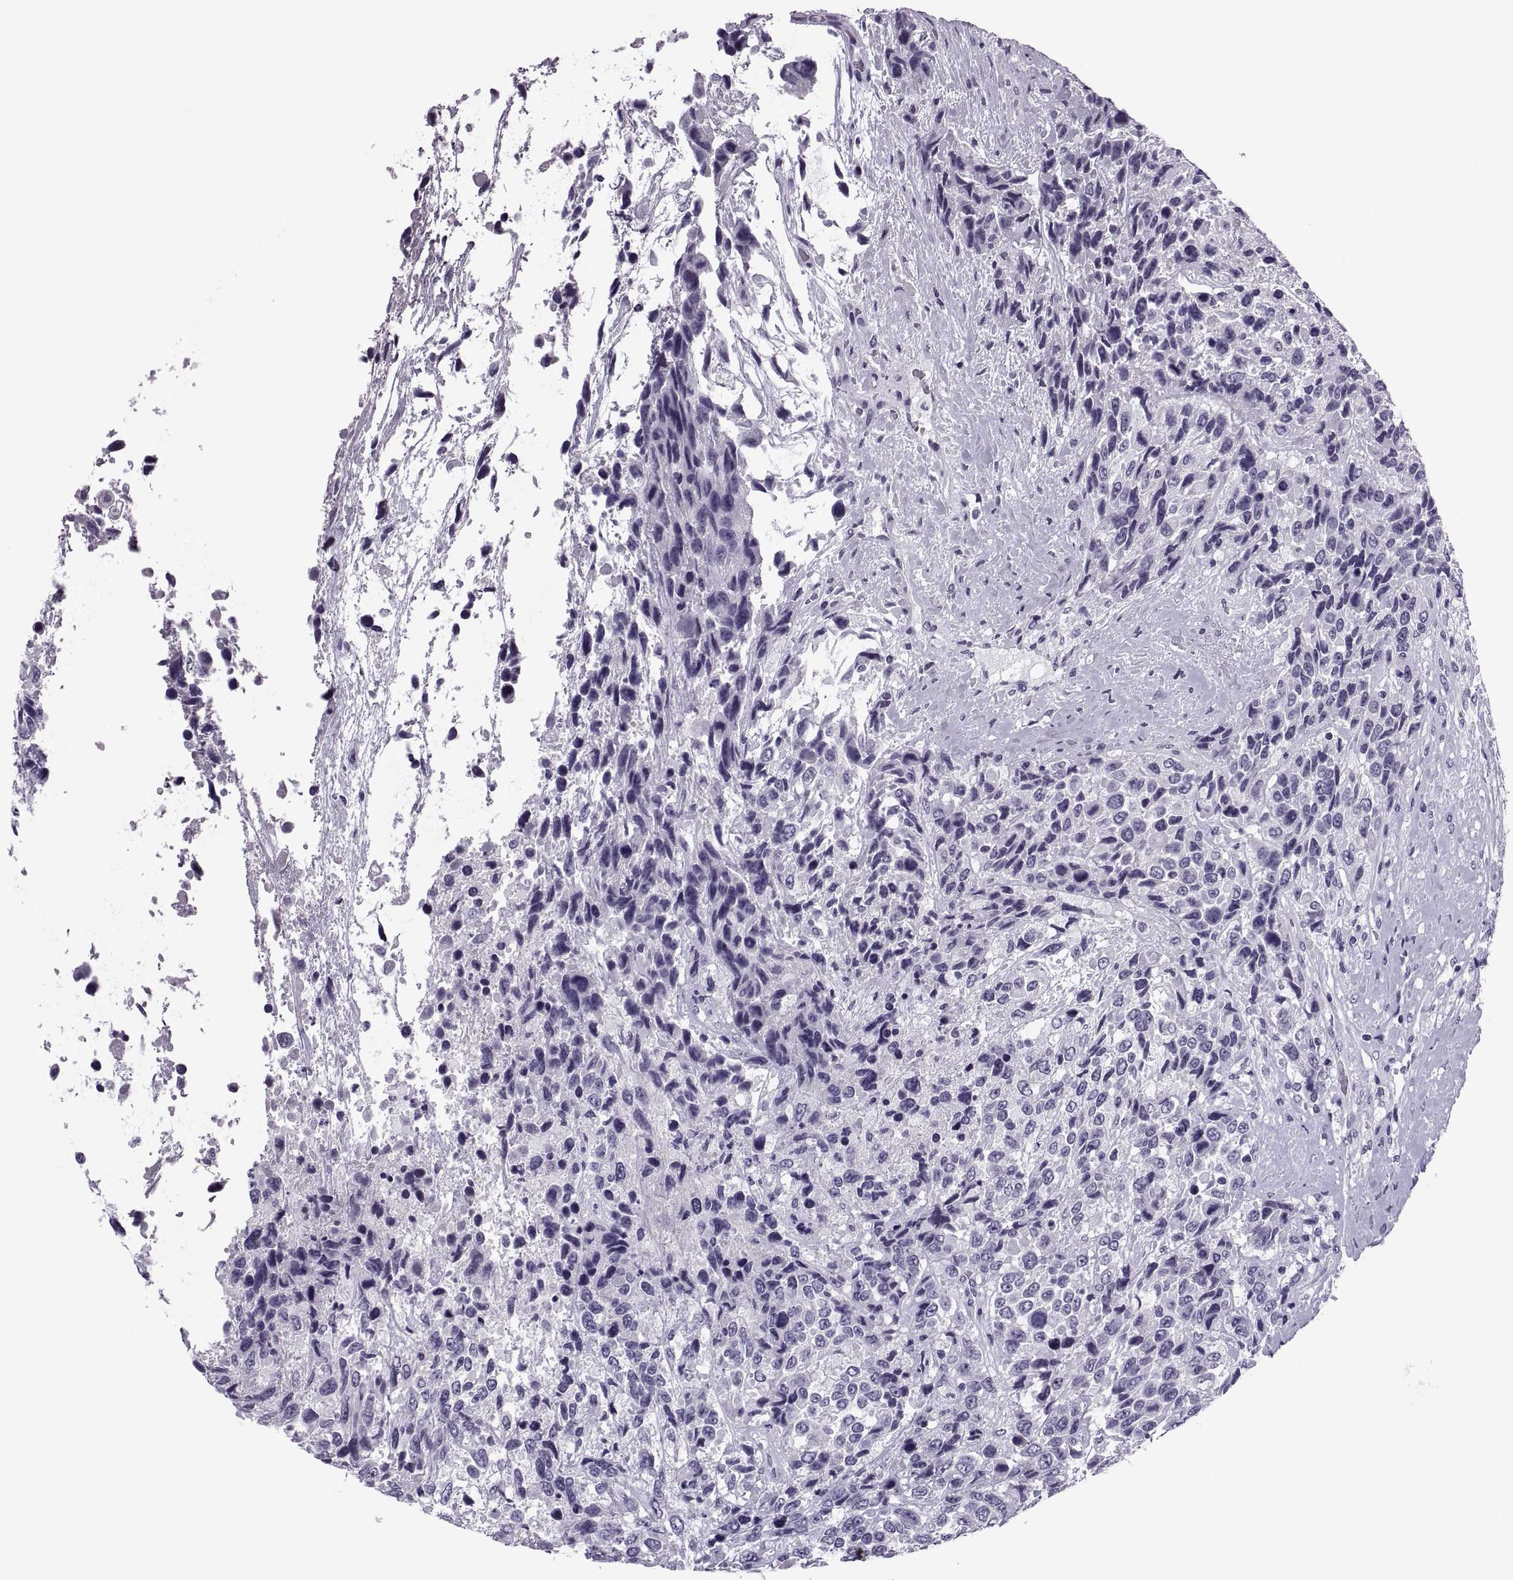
{"staining": {"intensity": "negative", "quantity": "none", "location": "none"}, "tissue": "urothelial cancer", "cell_type": "Tumor cells", "image_type": "cancer", "snomed": [{"axis": "morphology", "description": "Urothelial carcinoma, High grade"}, {"axis": "topography", "description": "Urinary bladder"}], "caption": "DAB (3,3'-diaminobenzidine) immunohistochemical staining of urothelial carcinoma (high-grade) shows no significant positivity in tumor cells. (IHC, brightfield microscopy, high magnification).", "gene": "SYNGR4", "patient": {"sex": "female", "age": 70}}